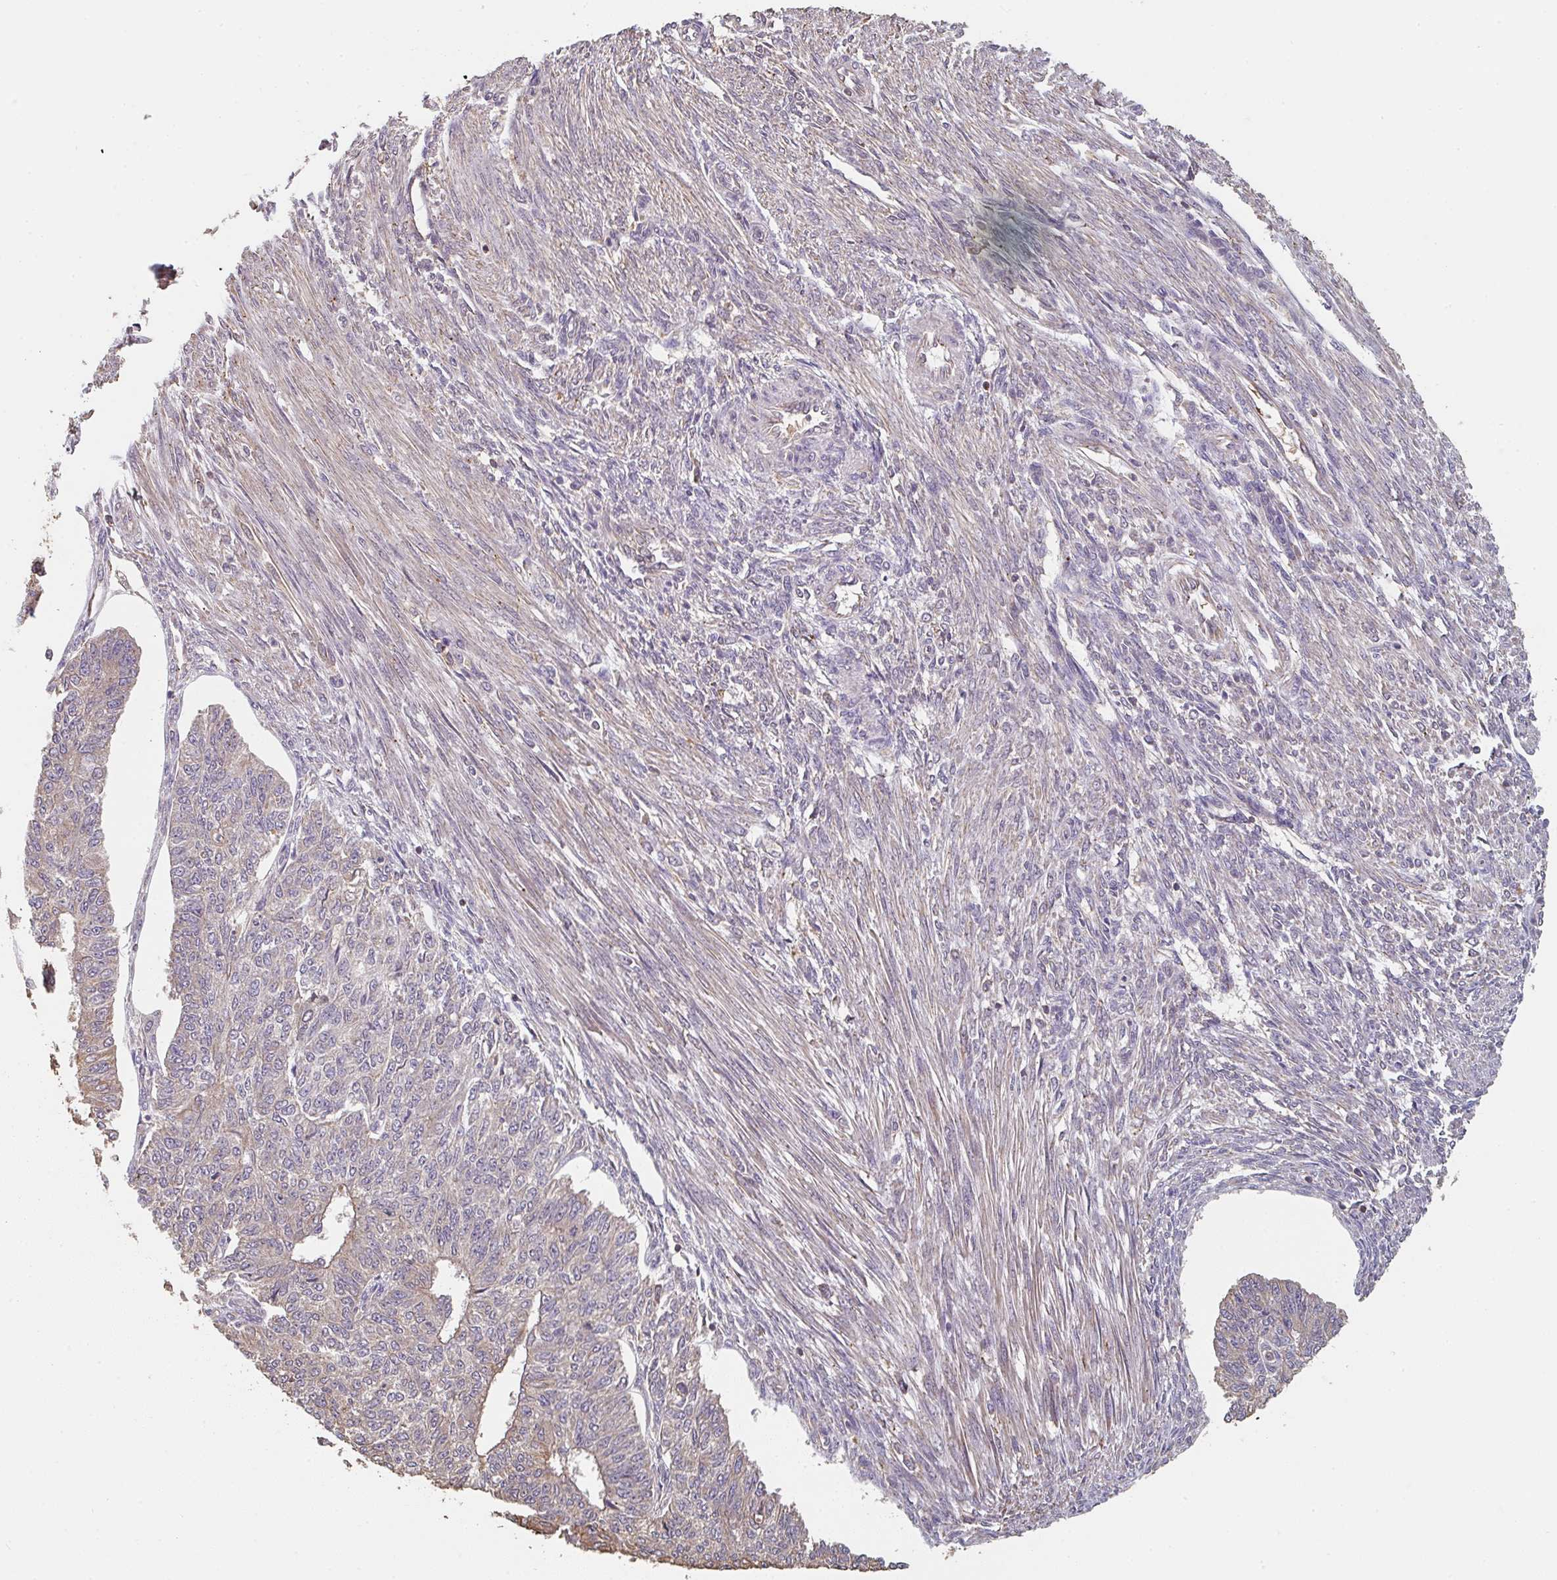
{"staining": {"intensity": "moderate", "quantity": "<25%", "location": "cytoplasmic/membranous"}, "tissue": "endometrial cancer", "cell_type": "Tumor cells", "image_type": "cancer", "snomed": [{"axis": "morphology", "description": "Adenocarcinoma, NOS"}, {"axis": "topography", "description": "Endometrium"}], "caption": "A histopathology image showing moderate cytoplasmic/membranous staining in approximately <25% of tumor cells in endometrial adenocarcinoma, as visualized by brown immunohistochemical staining.", "gene": "POLG", "patient": {"sex": "female", "age": 32}}